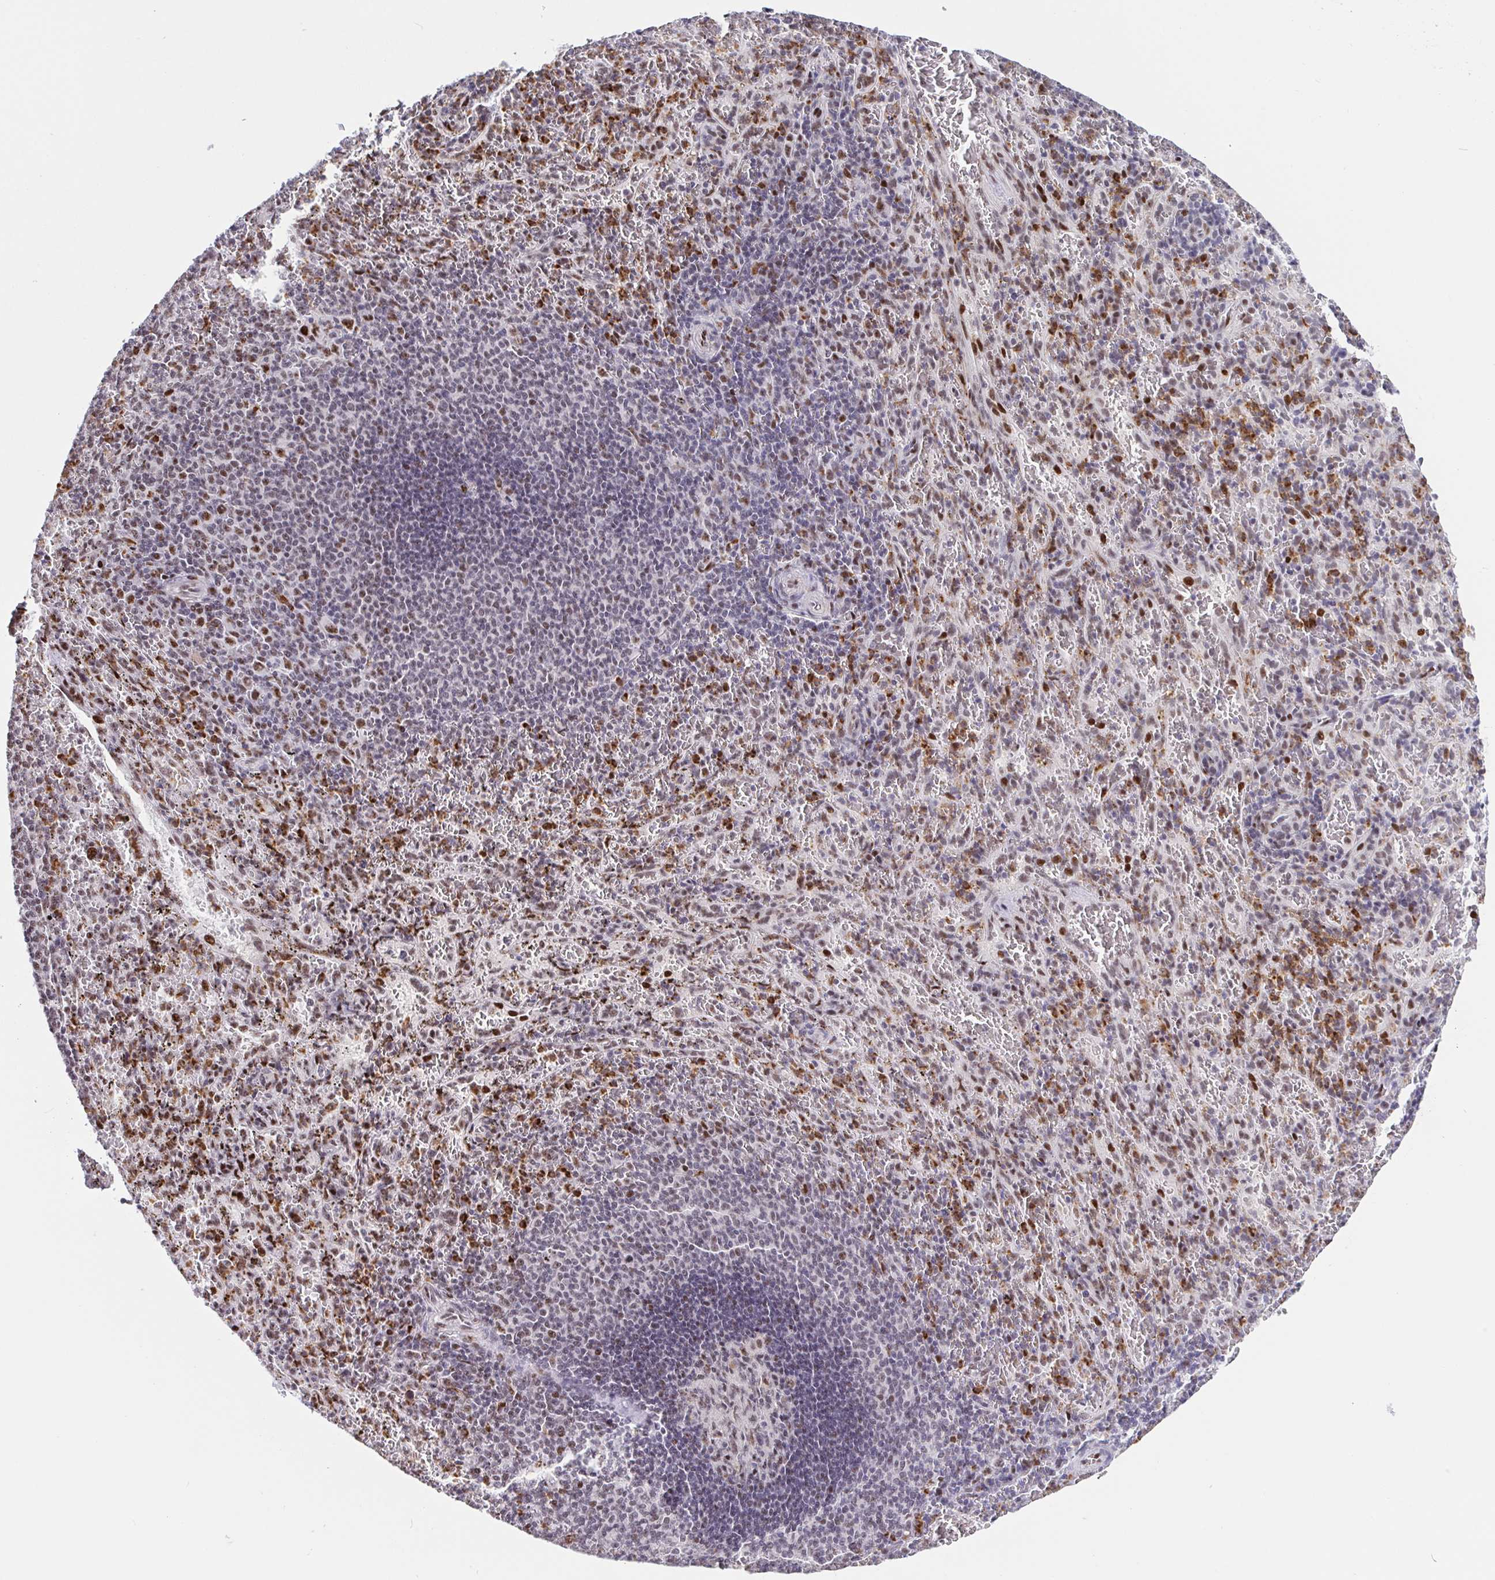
{"staining": {"intensity": "moderate", "quantity": "25%-75%", "location": "nuclear"}, "tissue": "spleen", "cell_type": "Cells in red pulp", "image_type": "normal", "snomed": [{"axis": "morphology", "description": "Normal tissue, NOS"}, {"axis": "topography", "description": "Spleen"}], "caption": "Brown immunohistochemical staining in benign spleen reveals moderate nuclear positivity in approximately 25%-75% of cells in red pulp. (DAB (3,3'-diaminobenzidine) IHC with brightfield microscopy, high magnification).", "gene": "SETD5", "patient": {"sex": "male", "age": 57}}